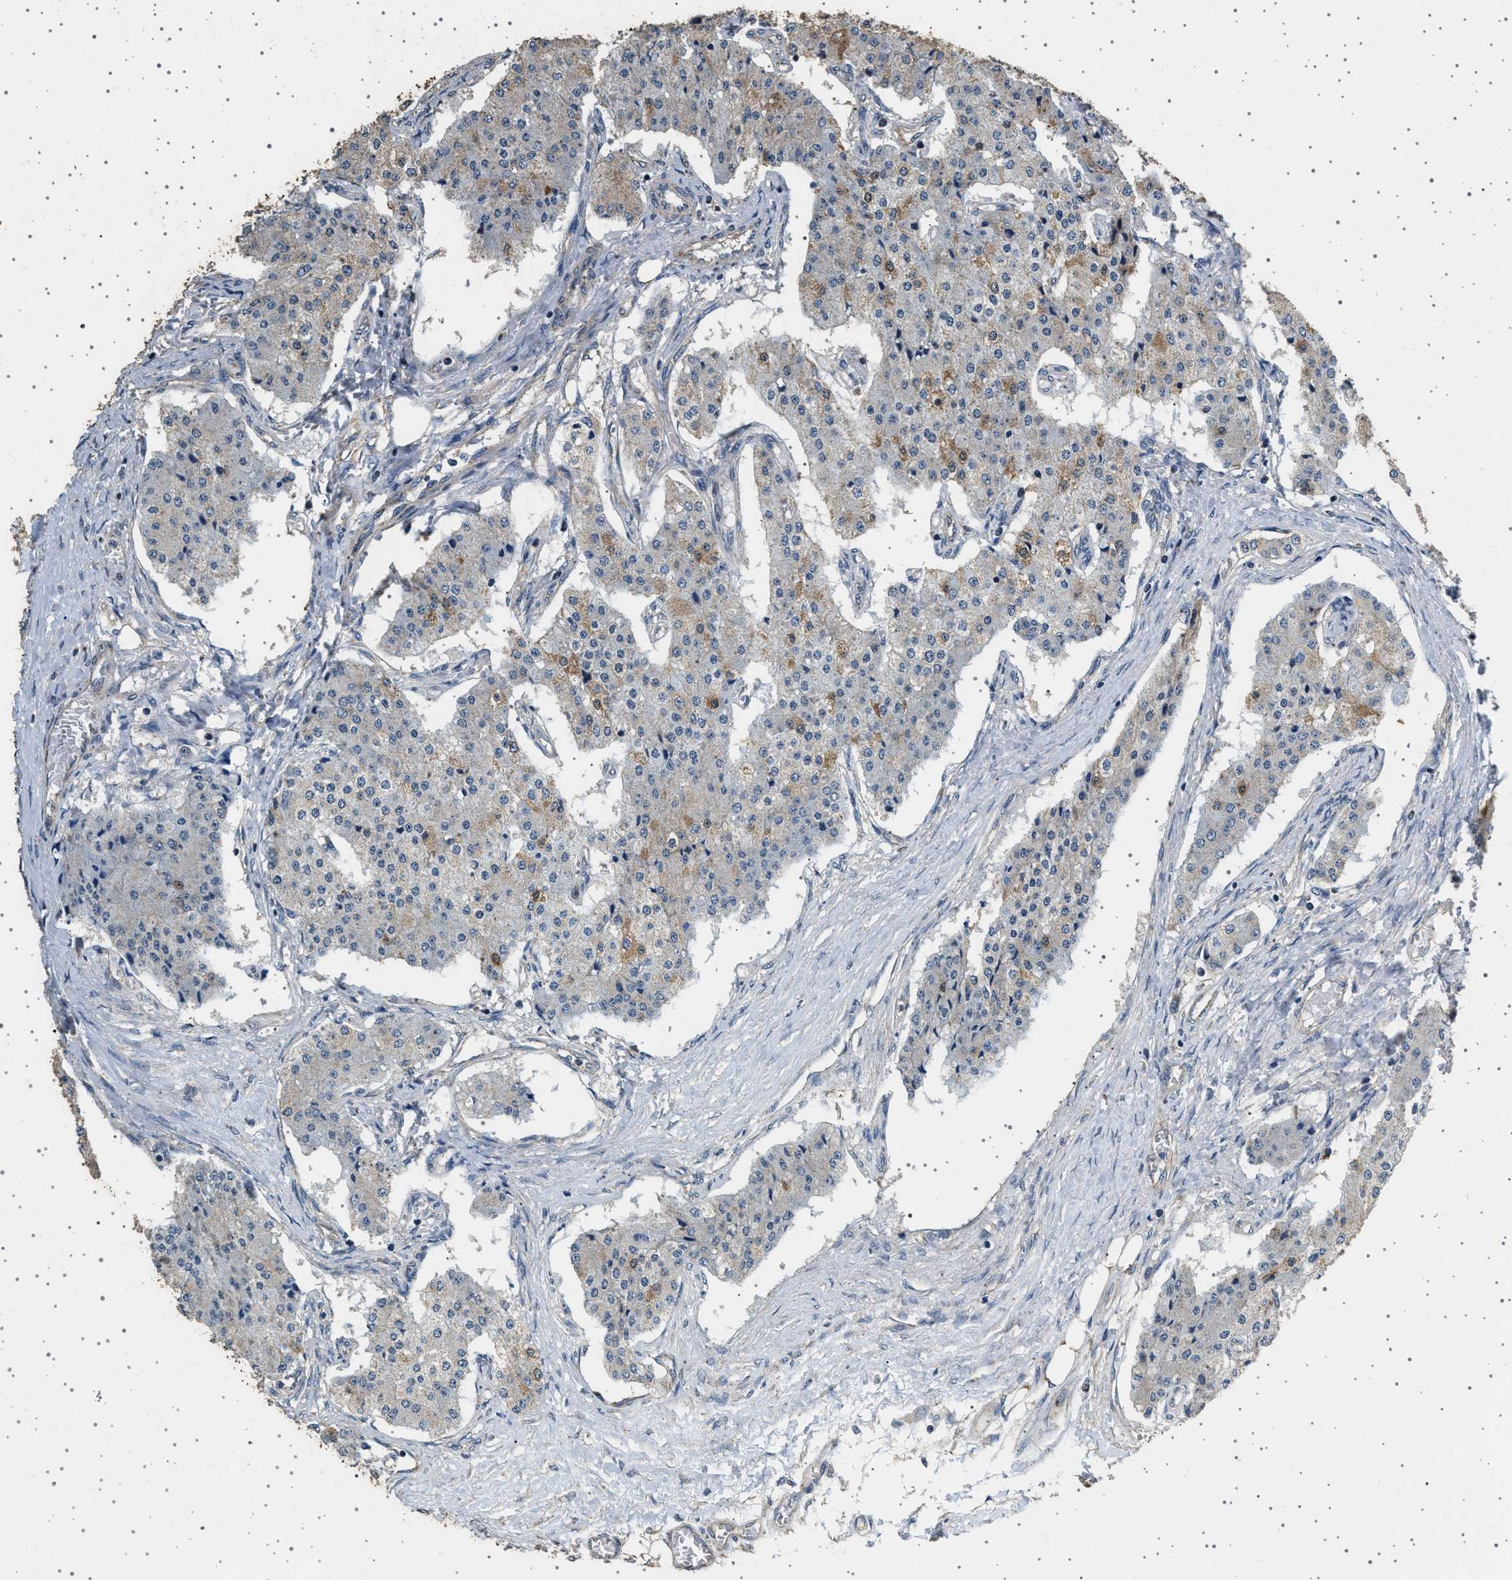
{"staining": {"intensity": "moderate", "quantity": "<25%", "location": "cytoplasmic/membranous"}, "tissue": "carcinoid", "cell_type": "Tumor cells", "image_type": "cancer", "snomed": [{"axis": "morphology", "description": "Carcinoid, malignant, NOS"}, {"axis": "topography", "description": "Colon"}], "caption": "This micrograph reveals IHC staining of malignant carcinoid, with low moderate cytoplasmic/membranous staining in approximately <25% of tumor cells.", "gene": "KCNA4", "patient": {"sex": "female", "age": 52}}